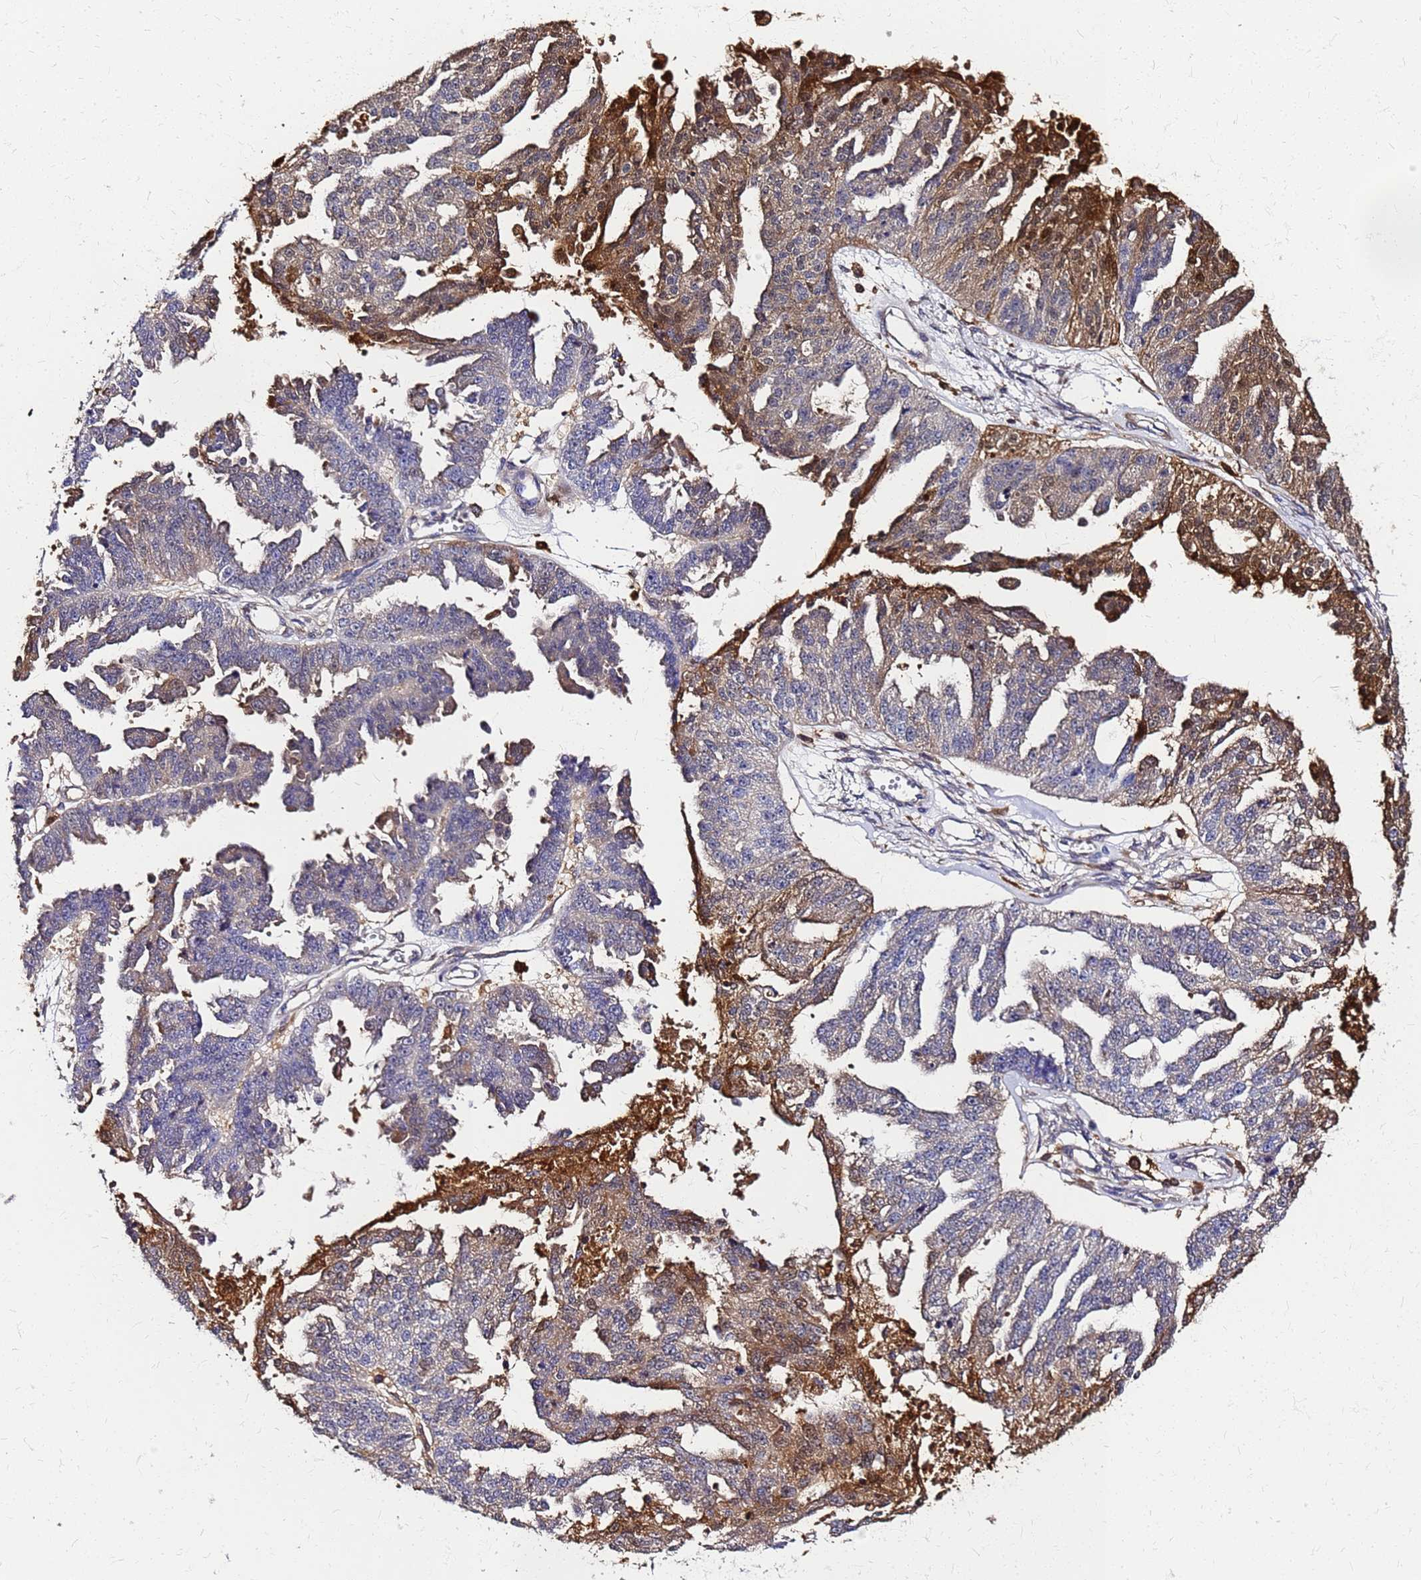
{"staining": {"intensity": "strong", "quantity": "<25%", "location": "cytoplasmic/membranous,nuclear"}, "tissue": "ovarian cancer", "cell_type": "Tumor cells", "image_type": "cancer", "snomed": [{"axis": "morphology", "description": "Cystadenocarcinoma, serous, NOS"}, {"axis": "topography", "description": "Ovary"}], "caption": "This image demonstrates immunohistochemistry staining of ovarian cancer, with medium strong cytoplasmic/membranous and nuclear positivity in approximately <25% of tumor cells.", "gene": "S100A11", "patient": {"sex": "female", "age": 58}}